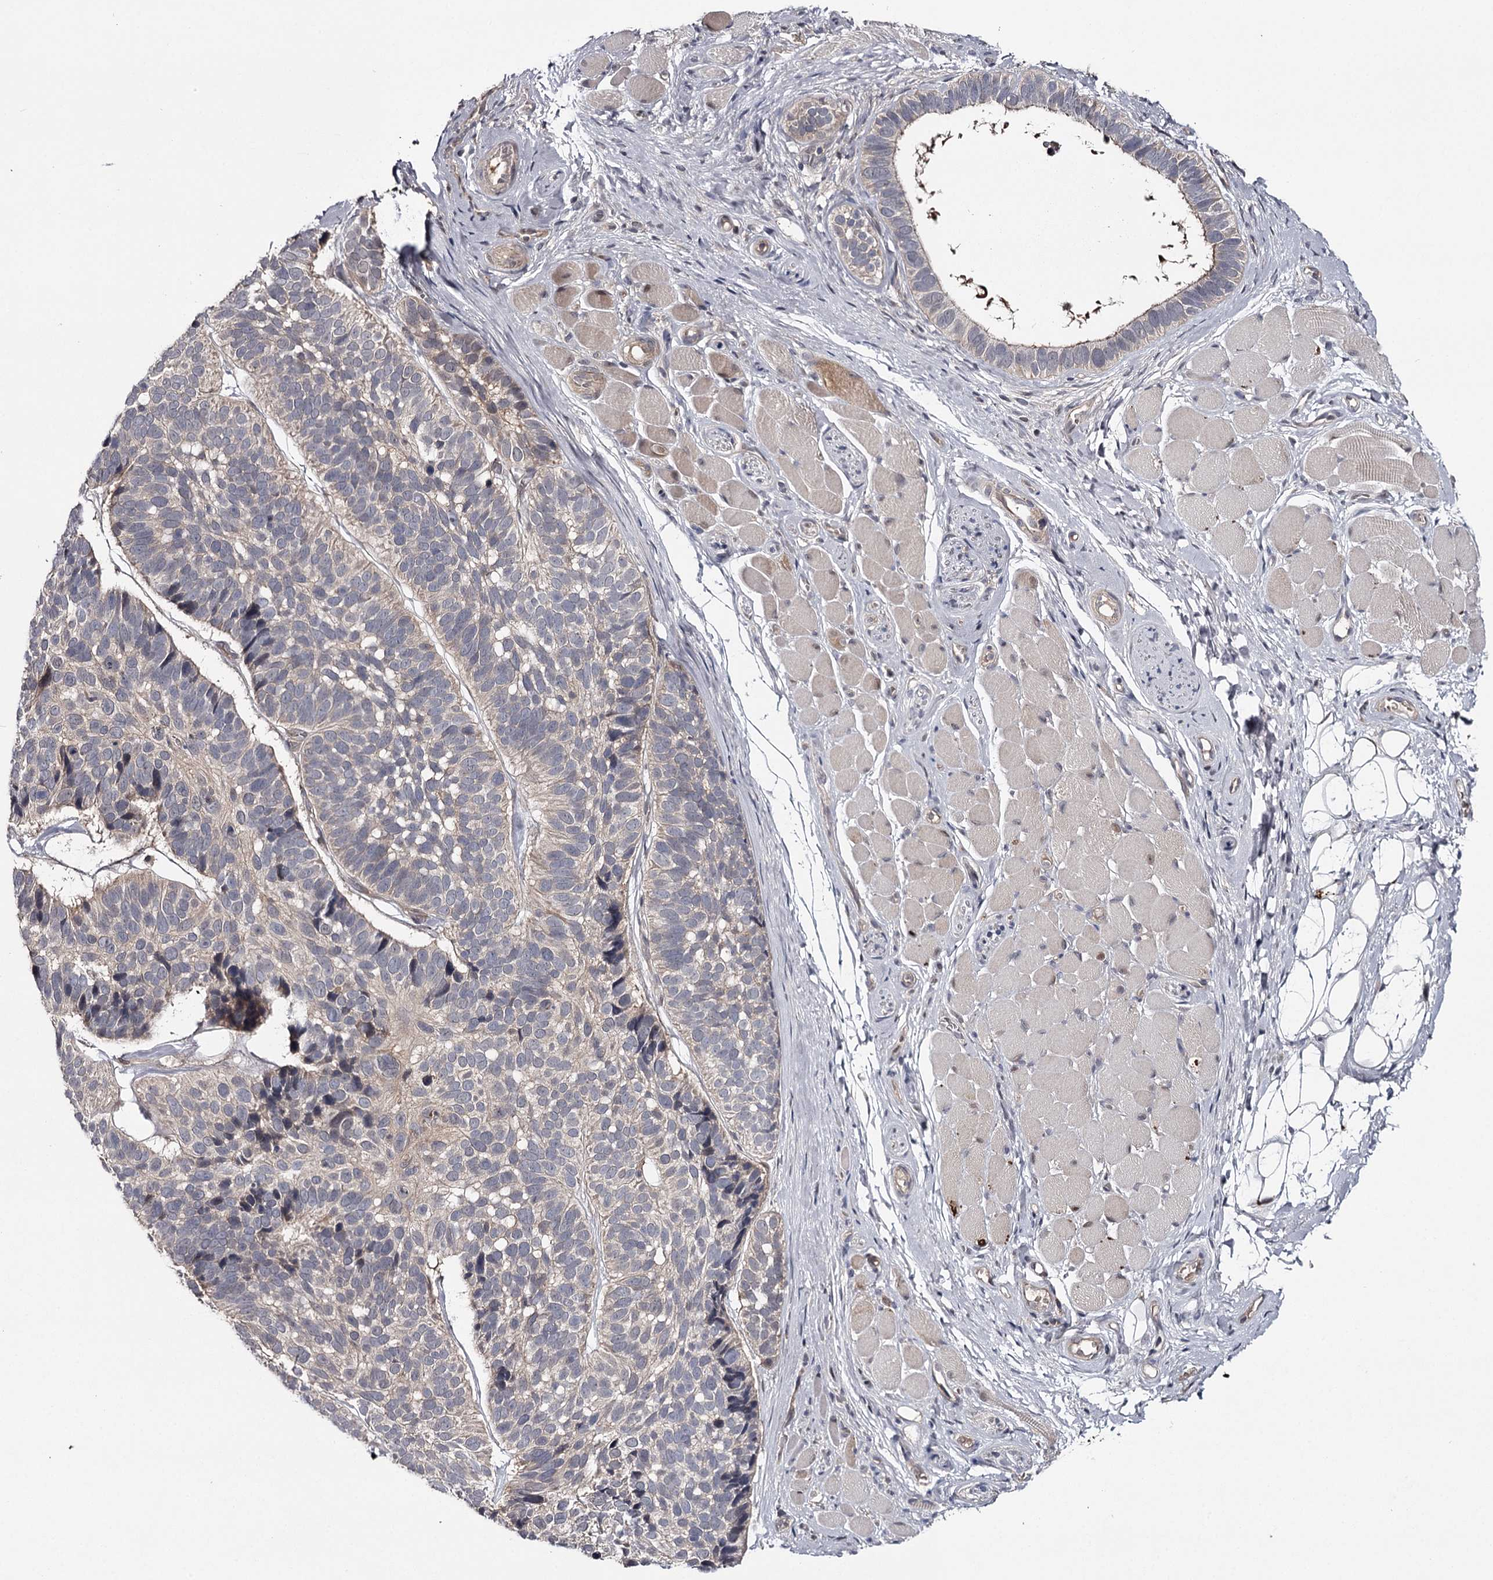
{"staining": {"intensity": "negative", "quantity": "none", "location": "none"}, "tissue": "skin cancer", "cell_type": "Tumor cells", "image_type": "cancer", "snomed": [{"axis": "morphology", "description": "Basal cell carcinoma"}, {"axis": "topography", "description": "Skin"}], "caption": "Immunohistochemistry (IHC) image of neoplastic tissue: human skin basal cell carcinoma stained with DAB reveals no significant protein expression in tumor cells.", "gene": "GTSF1", "patient": {"sex": "male", "age": 62}}